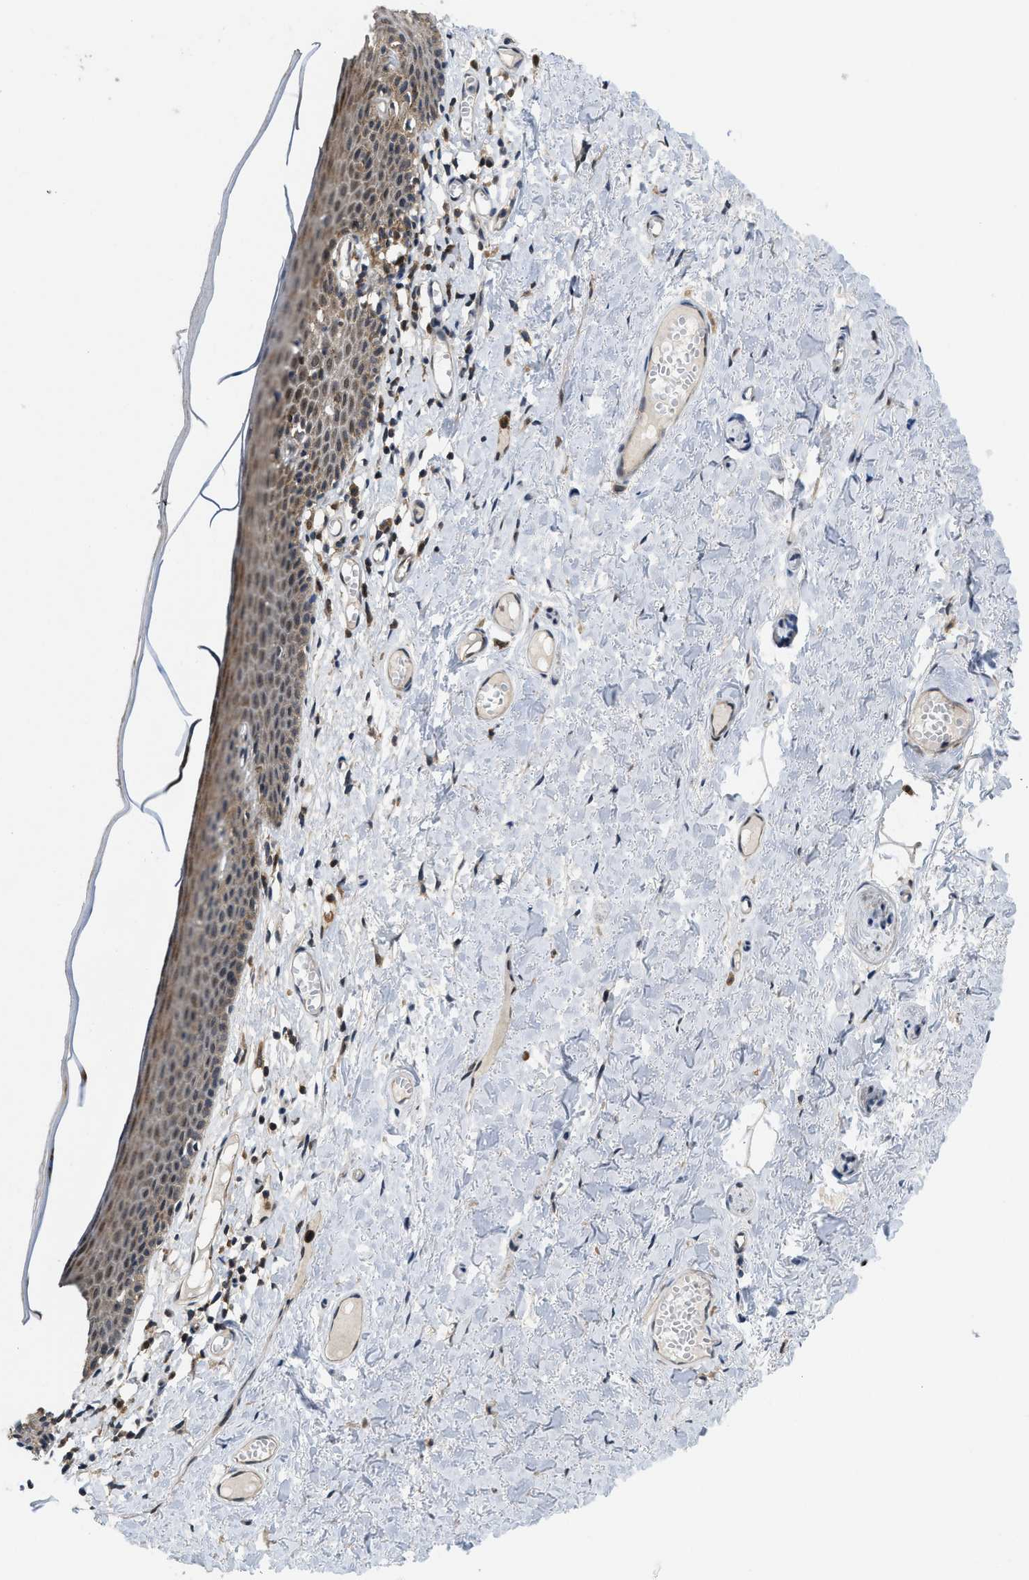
{"staining": {"intensity": "moderate", "quantity": ">75%", "location": "cytoplasmic/membranous,nuclear"}, "tissue": "skin", "cell_type": "Epidermal cells", "image_type": "normal", "snomed": [{"axis": "morphology", "description": "Normal tissue, NOS"}, {"axis": "topography", "description": "Adipose tissue"}, {"axis": "topography", "description": "Vascular tissue"}, {"axis": "topography", "description": "Anal"}, {"axis": "topography", "description": "Peripheral nerve tissue"}], "caption": "A medium amount of moderate cytoplasmic/membranous,nuclear staining is appreciated in approximately >75% of epidermal cells in unremarkable skin. (IHC, brightfield microscopy, high magnification).", "gene": "ATF7IP", "patient": {"sex": "female", "age": 54}}